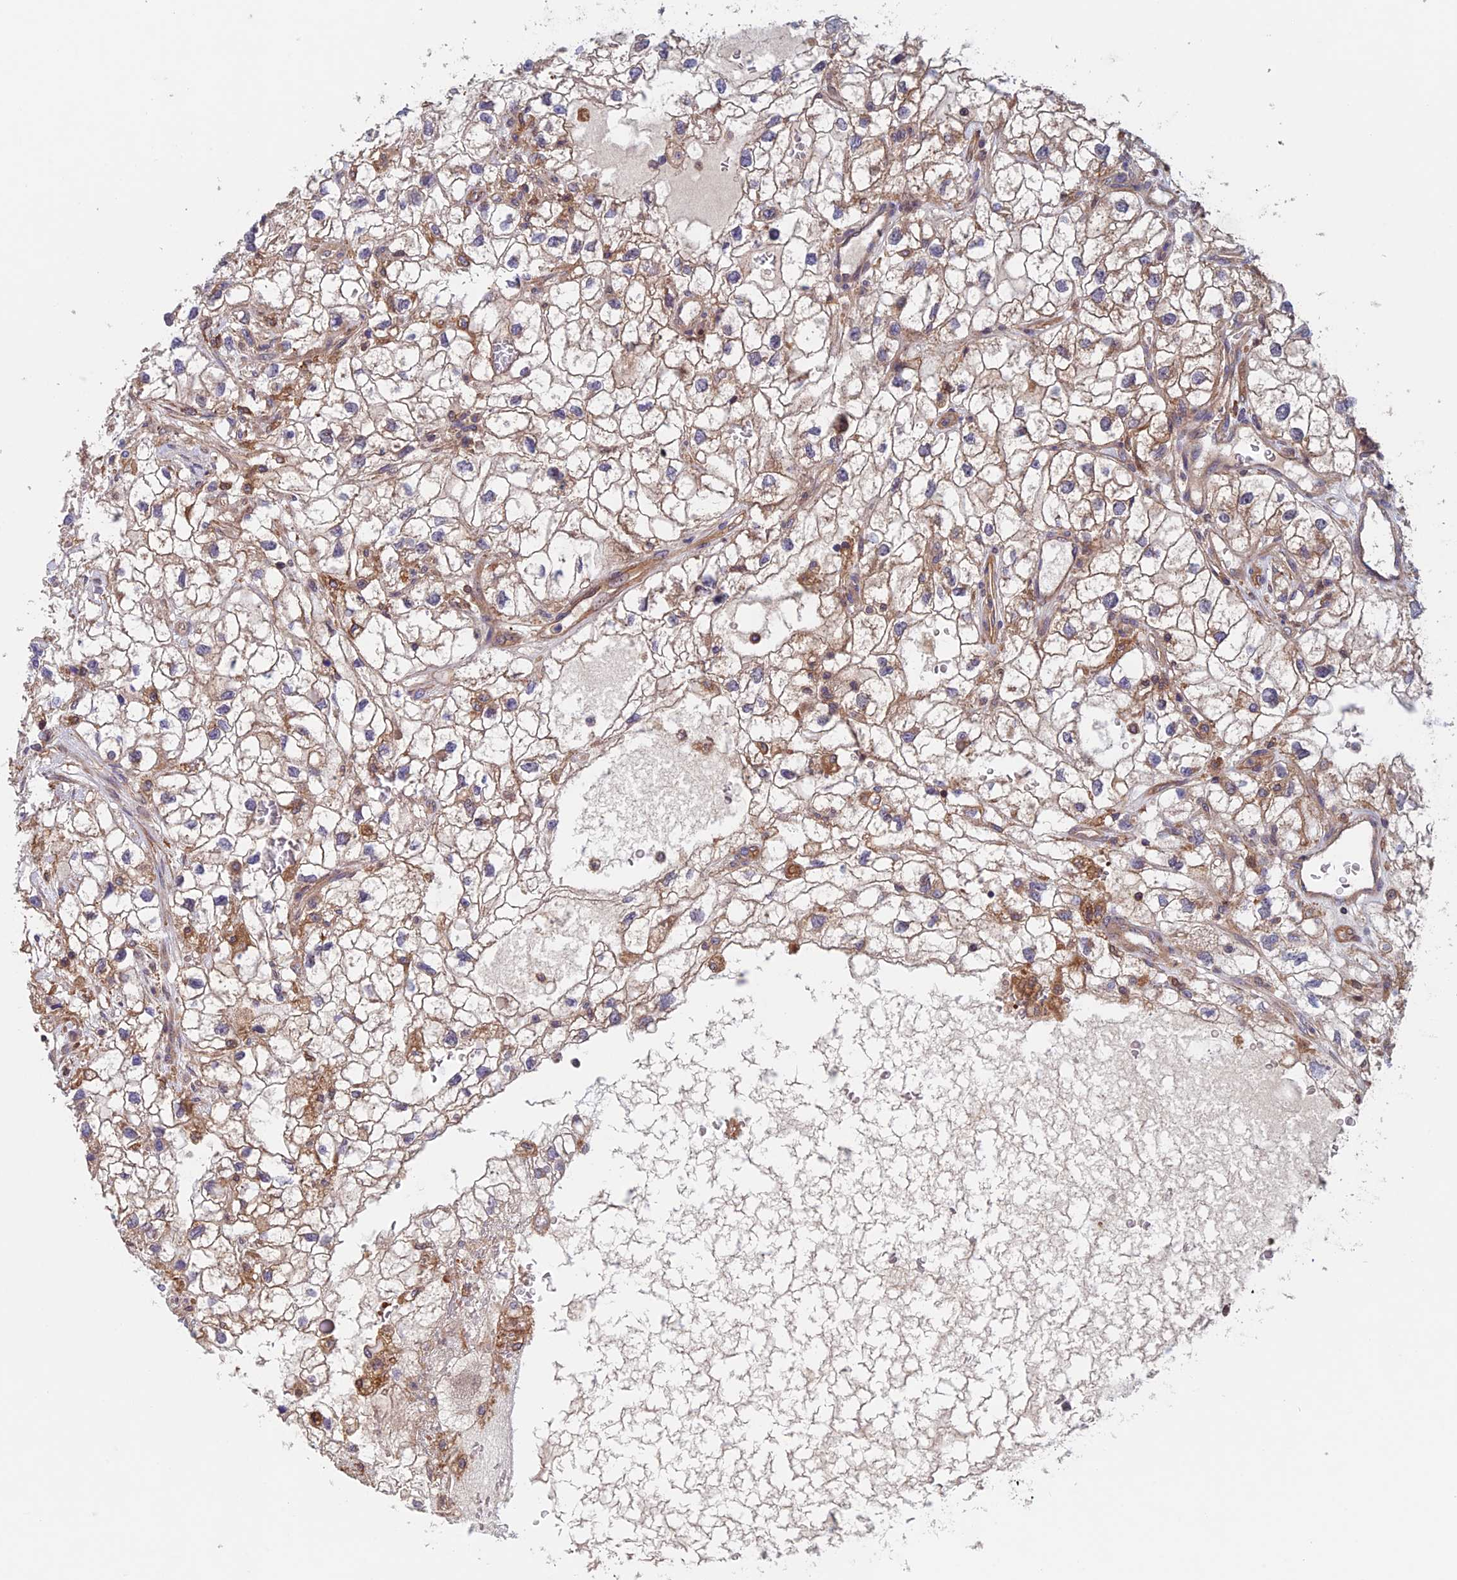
{"staining": {"intensity": "negative", "quantity": "none", "location": "none"}, "tissue": "renal cancer", "cell_type": "Tumor cells", "image_type": "cancer", "snomed": [{"axis": "morphology", "description": "Adenocarcinoma, NOS"}, {"axis": "topography", "description": "Kidney"}], "caption": "There is no significant positivity in tumor cells of adenocarcinoma (renal).", "gene": "NUDT16L1", "patient": {"sex": "male", "age": 59}}